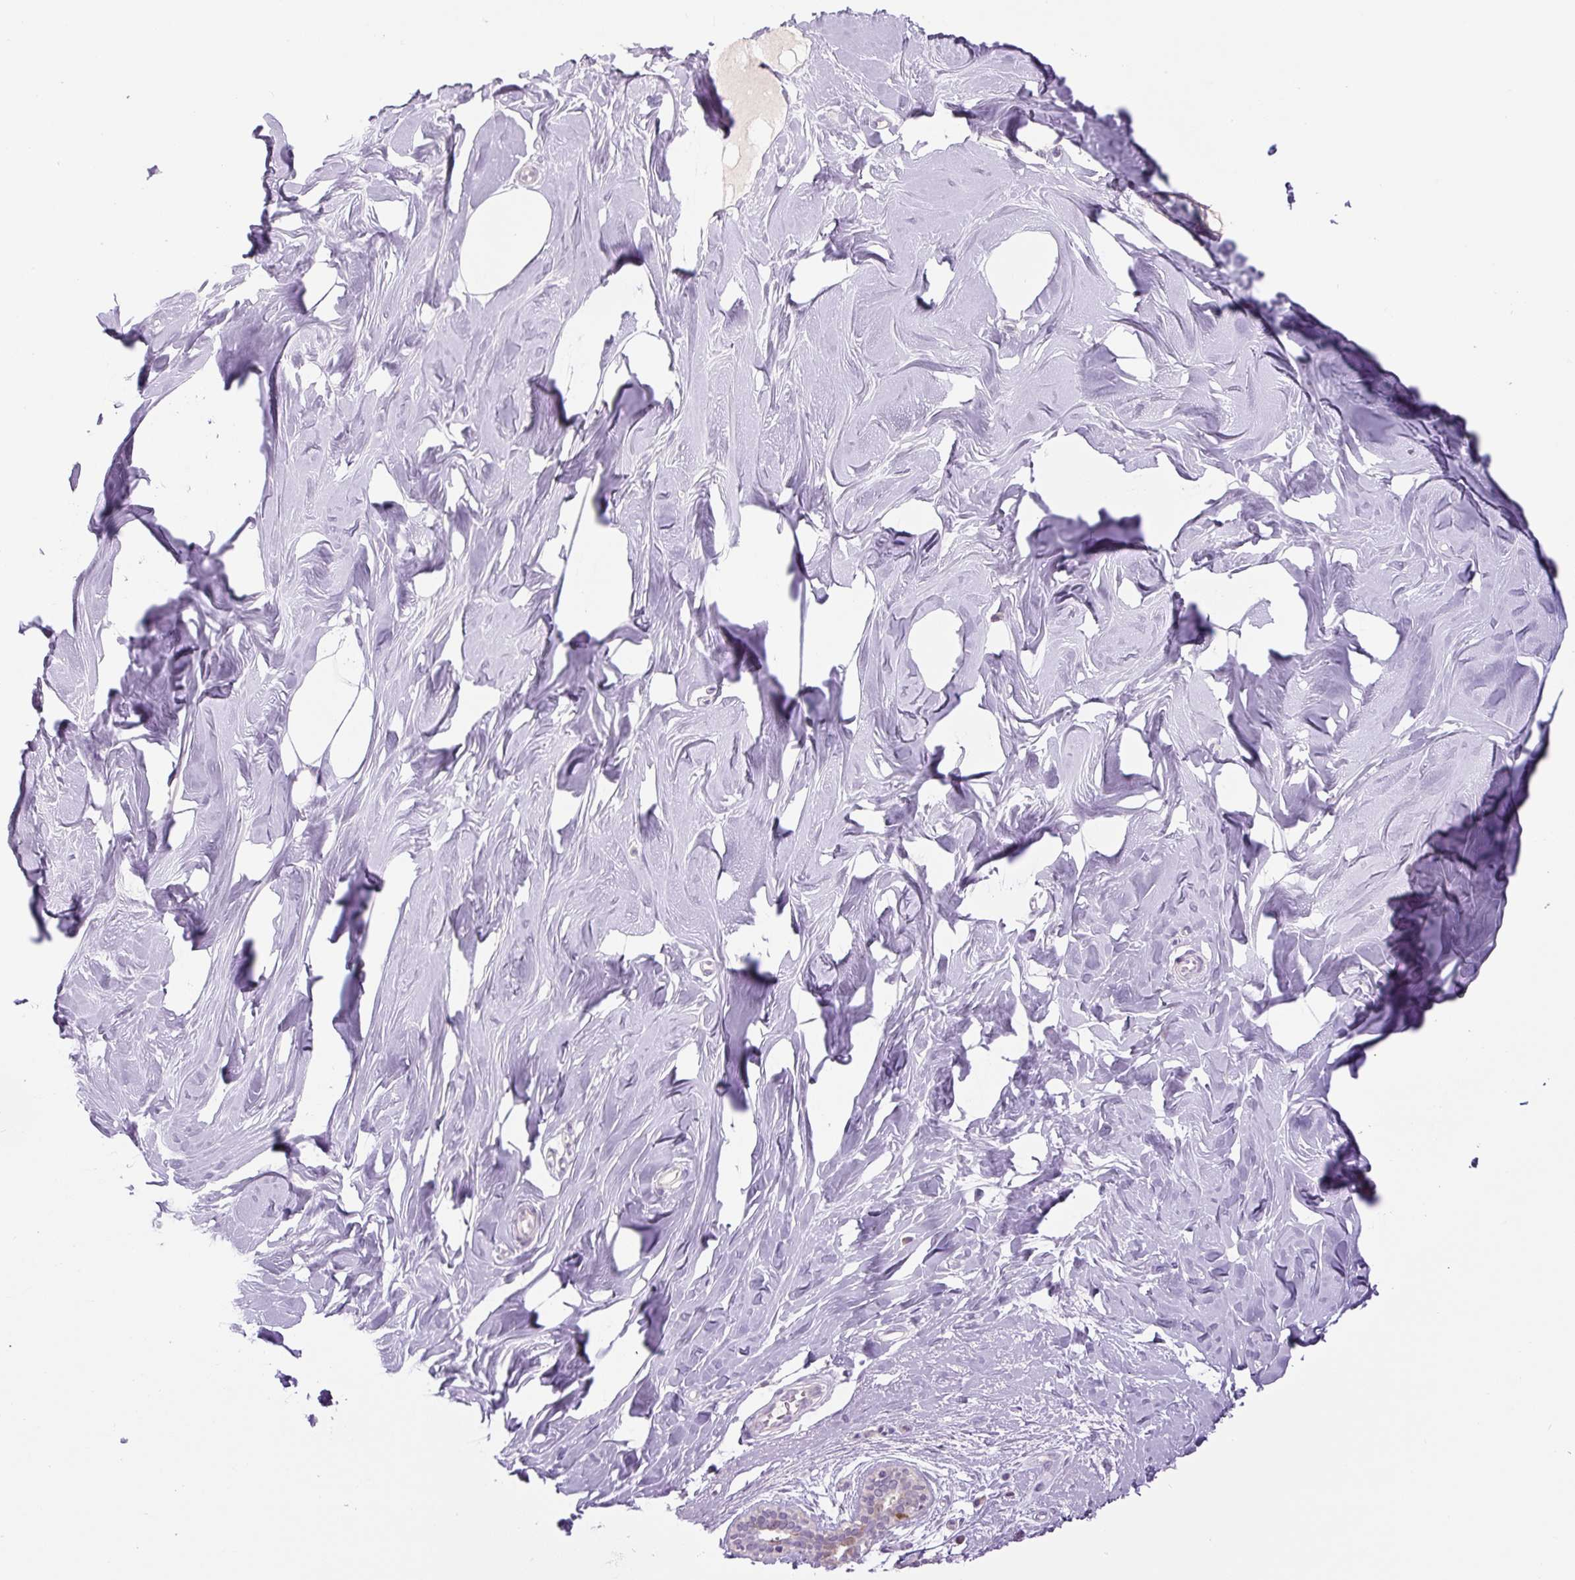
{"staining": {"intensity": "negative", "quantity": "none", "location": "none"}, "tissue": "breast", "cell_type": "Adipocytes", "image_type": "normal", "snomed": [{"axis": "morphology", "description": "Normal tissue, NOS"}, {"axis": "topography", "description": "Breast"}], "caption": "DAB (3,3'-diaminobenzidine) immunohistochemical staining of benign human breast shows no significant expression in adipocytes.", "gene": "FABP7", "patient": {"sex": "female", "age": 27}}